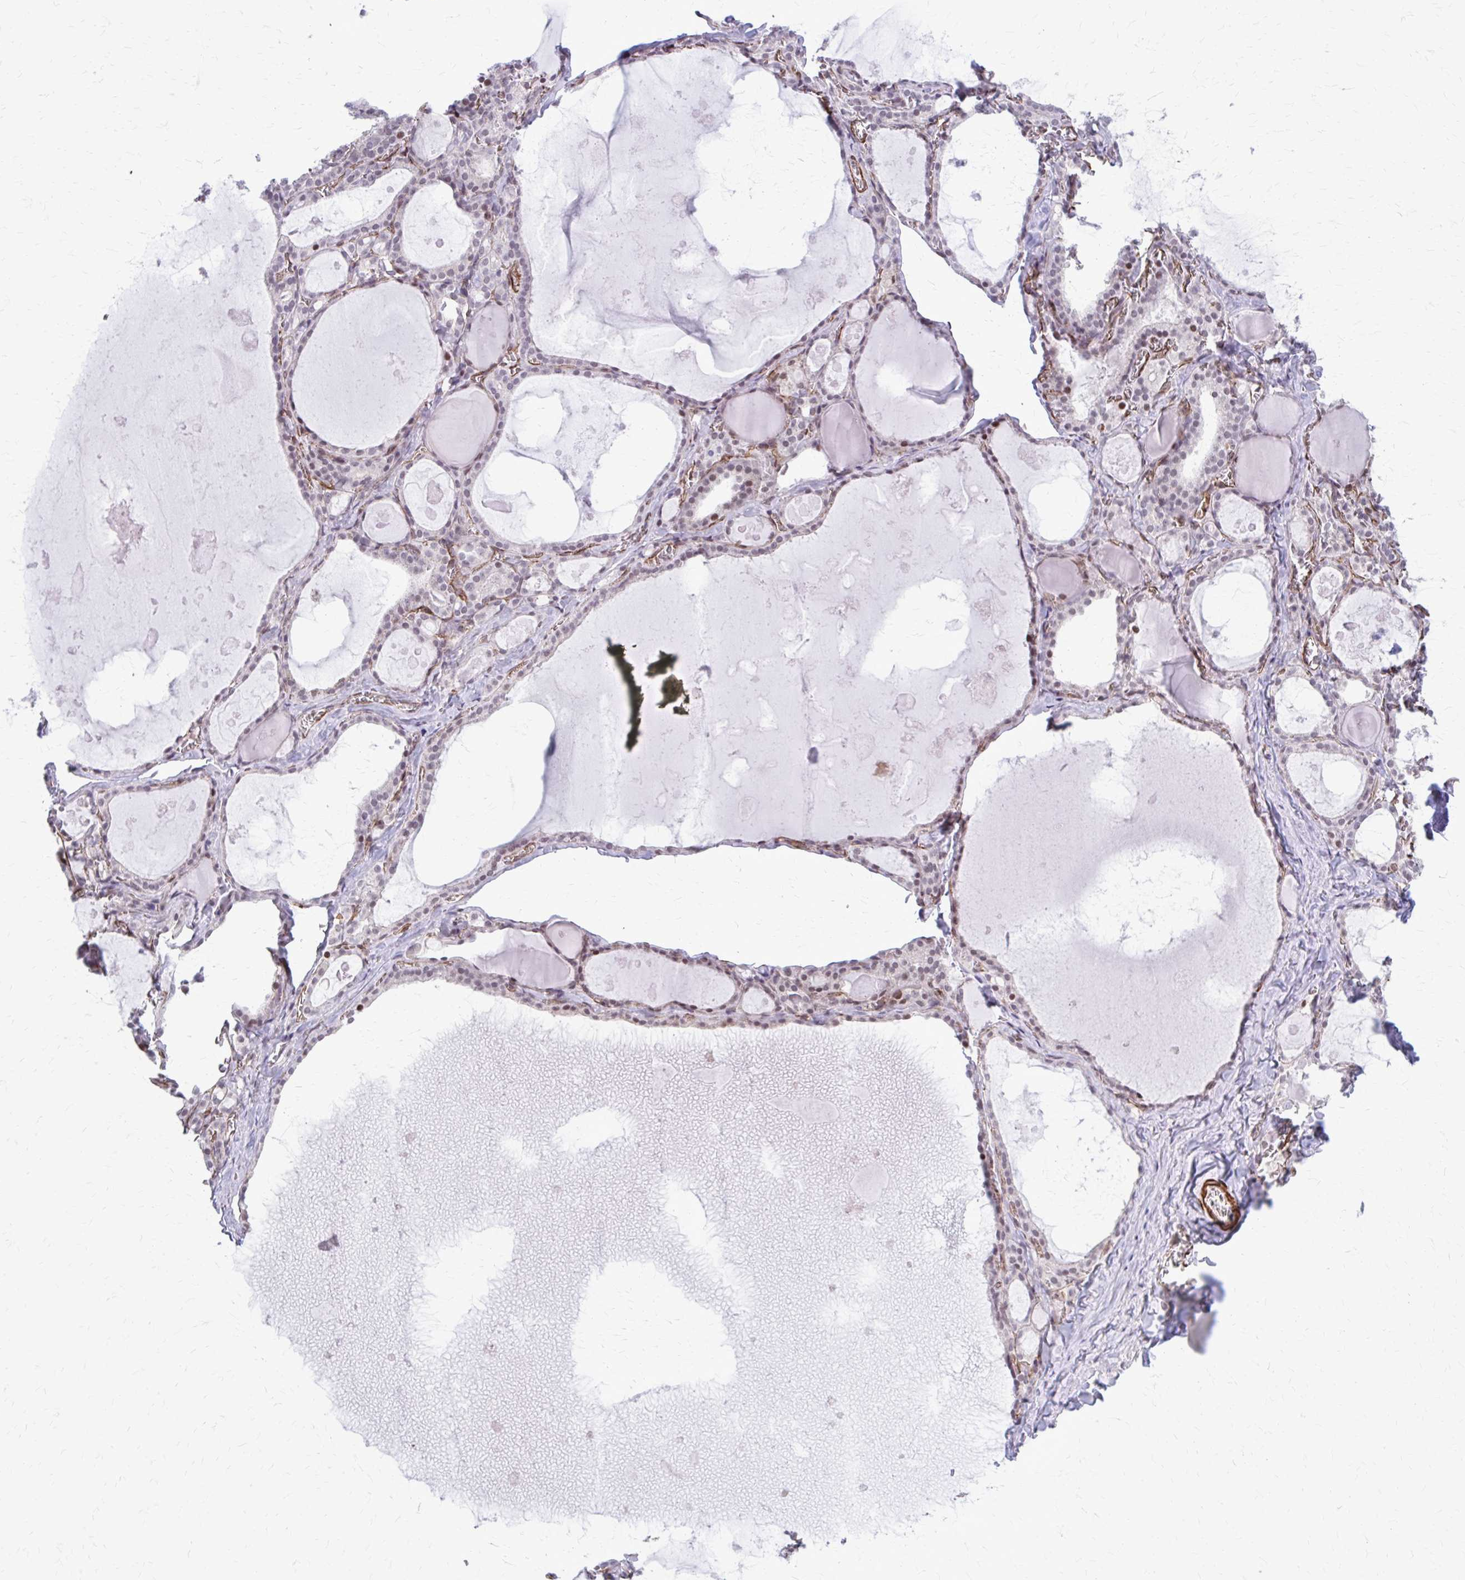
{"staining": {"intensity": "weak", "quantity": "25%-75%", "location": "nuclear"}, "tissue": "thyroid gland", "cell_type": "Glandular cells", "image_type": "normal", "snomed": [{"axis": "morphology", "description": "Normal tissue, NOS"}, {"axis": "topography", "description": "Thyroid gland"}], "caption": "Immunohistochemical staining of normal thyroid gland reveals 25%-75% levels of weak nuclear protein staining in about 25%-75% of glandular cells. The staining was performed using DAB (3,3'-diaminobenzidine), with brown indicating positive protein expression. Nuclei are stained blue with hematoxylin.", "gene": "NRBF2", "patient": {"sex": "male", "age": 56}}